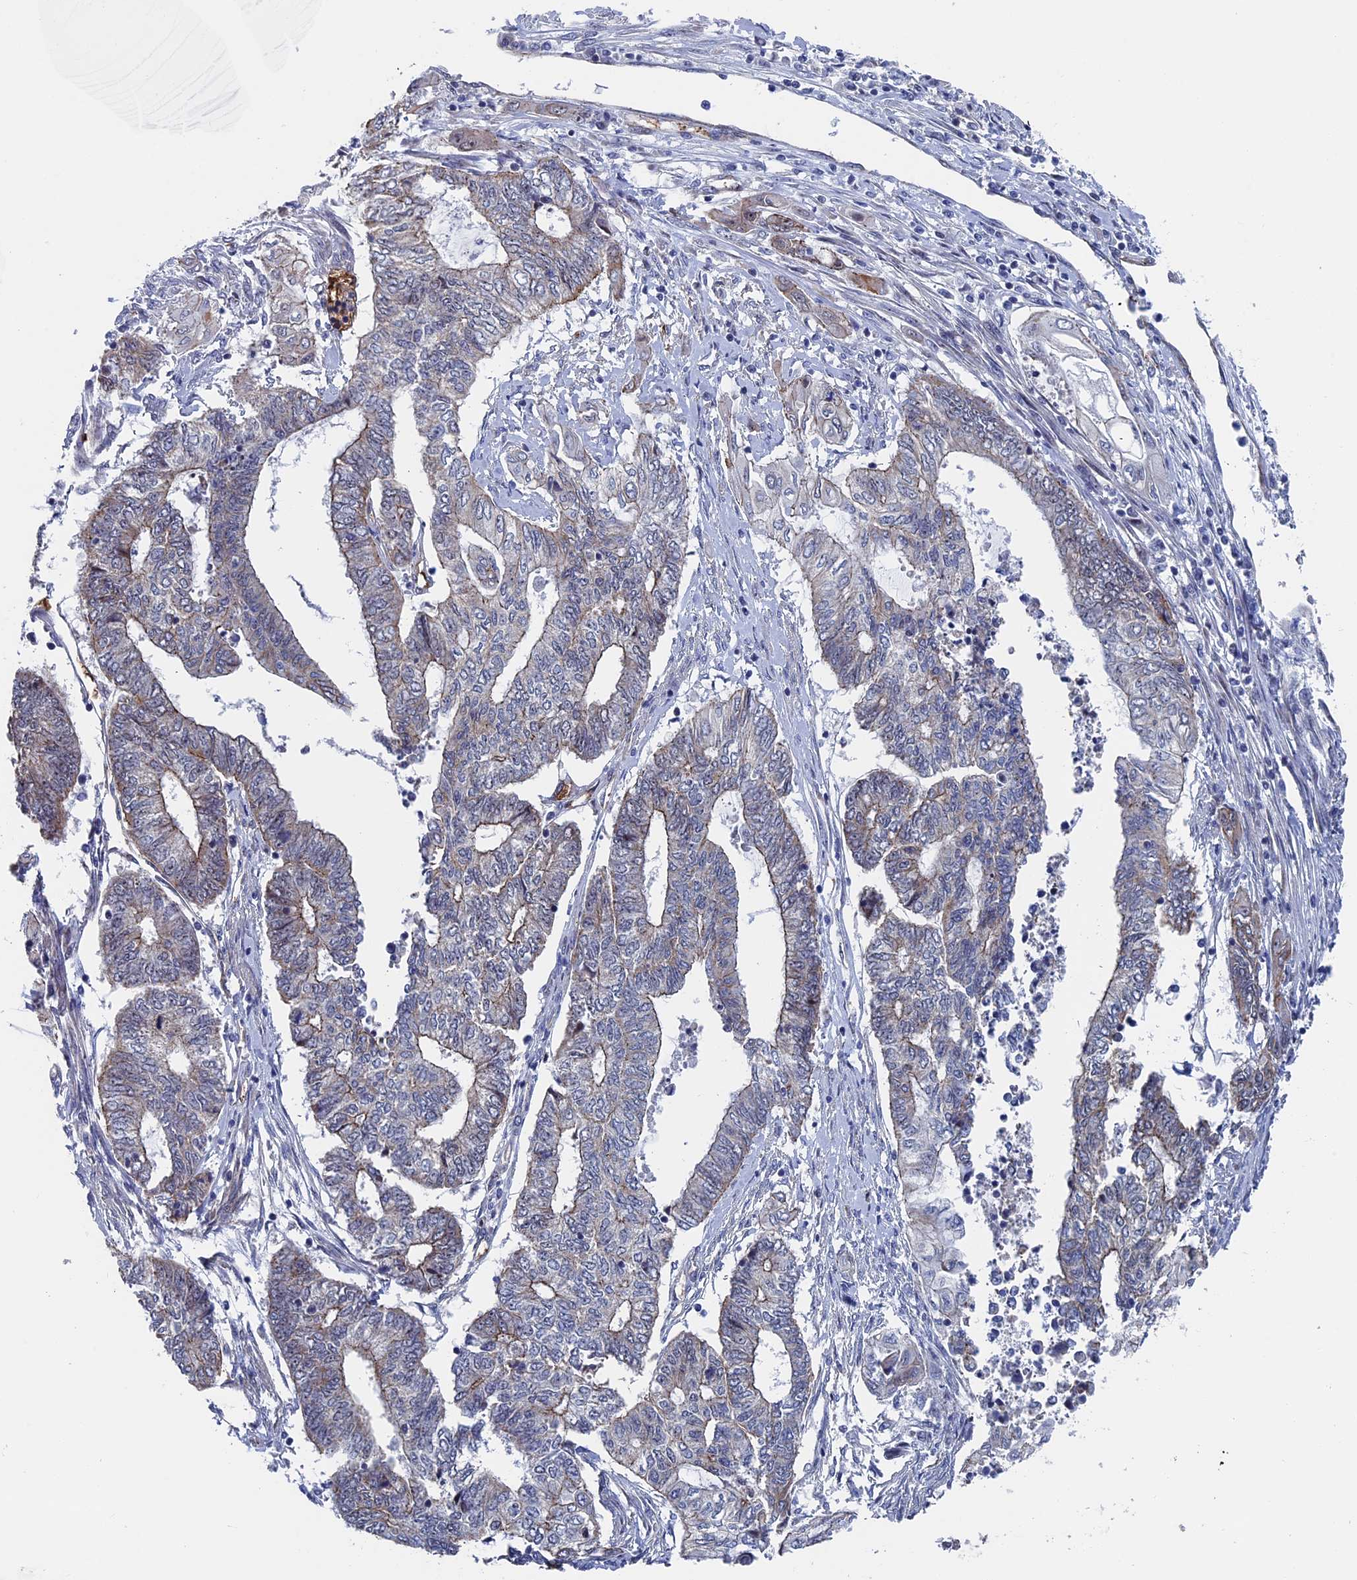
{"staining": {"intensity": "weak", "quantity": "<25%", "location": "cytoplasmic/membranous"}, "tissue": "endometrial cancer", "cell_type": "Tumor cells", "image_type": "cancer", "snomed": [{"axis": "morphology", "description": "Adenocarcinoma, NOS"}, {"axis": "topography", "description": "Uterus"}, {"axis": "topography", "description": "Endometrium"}], "caption": "Tumor cells are negative for protein expression in human endometrial adenocarcinoma. Brightfield microscopy of IHC stained with DAB (3,3'-diaminobenzidine) (brown) and hematoxylin (blue), captured at high magnification.", "gene": "EXOSC9", "patient": {"sex": "female", "age": 70}}